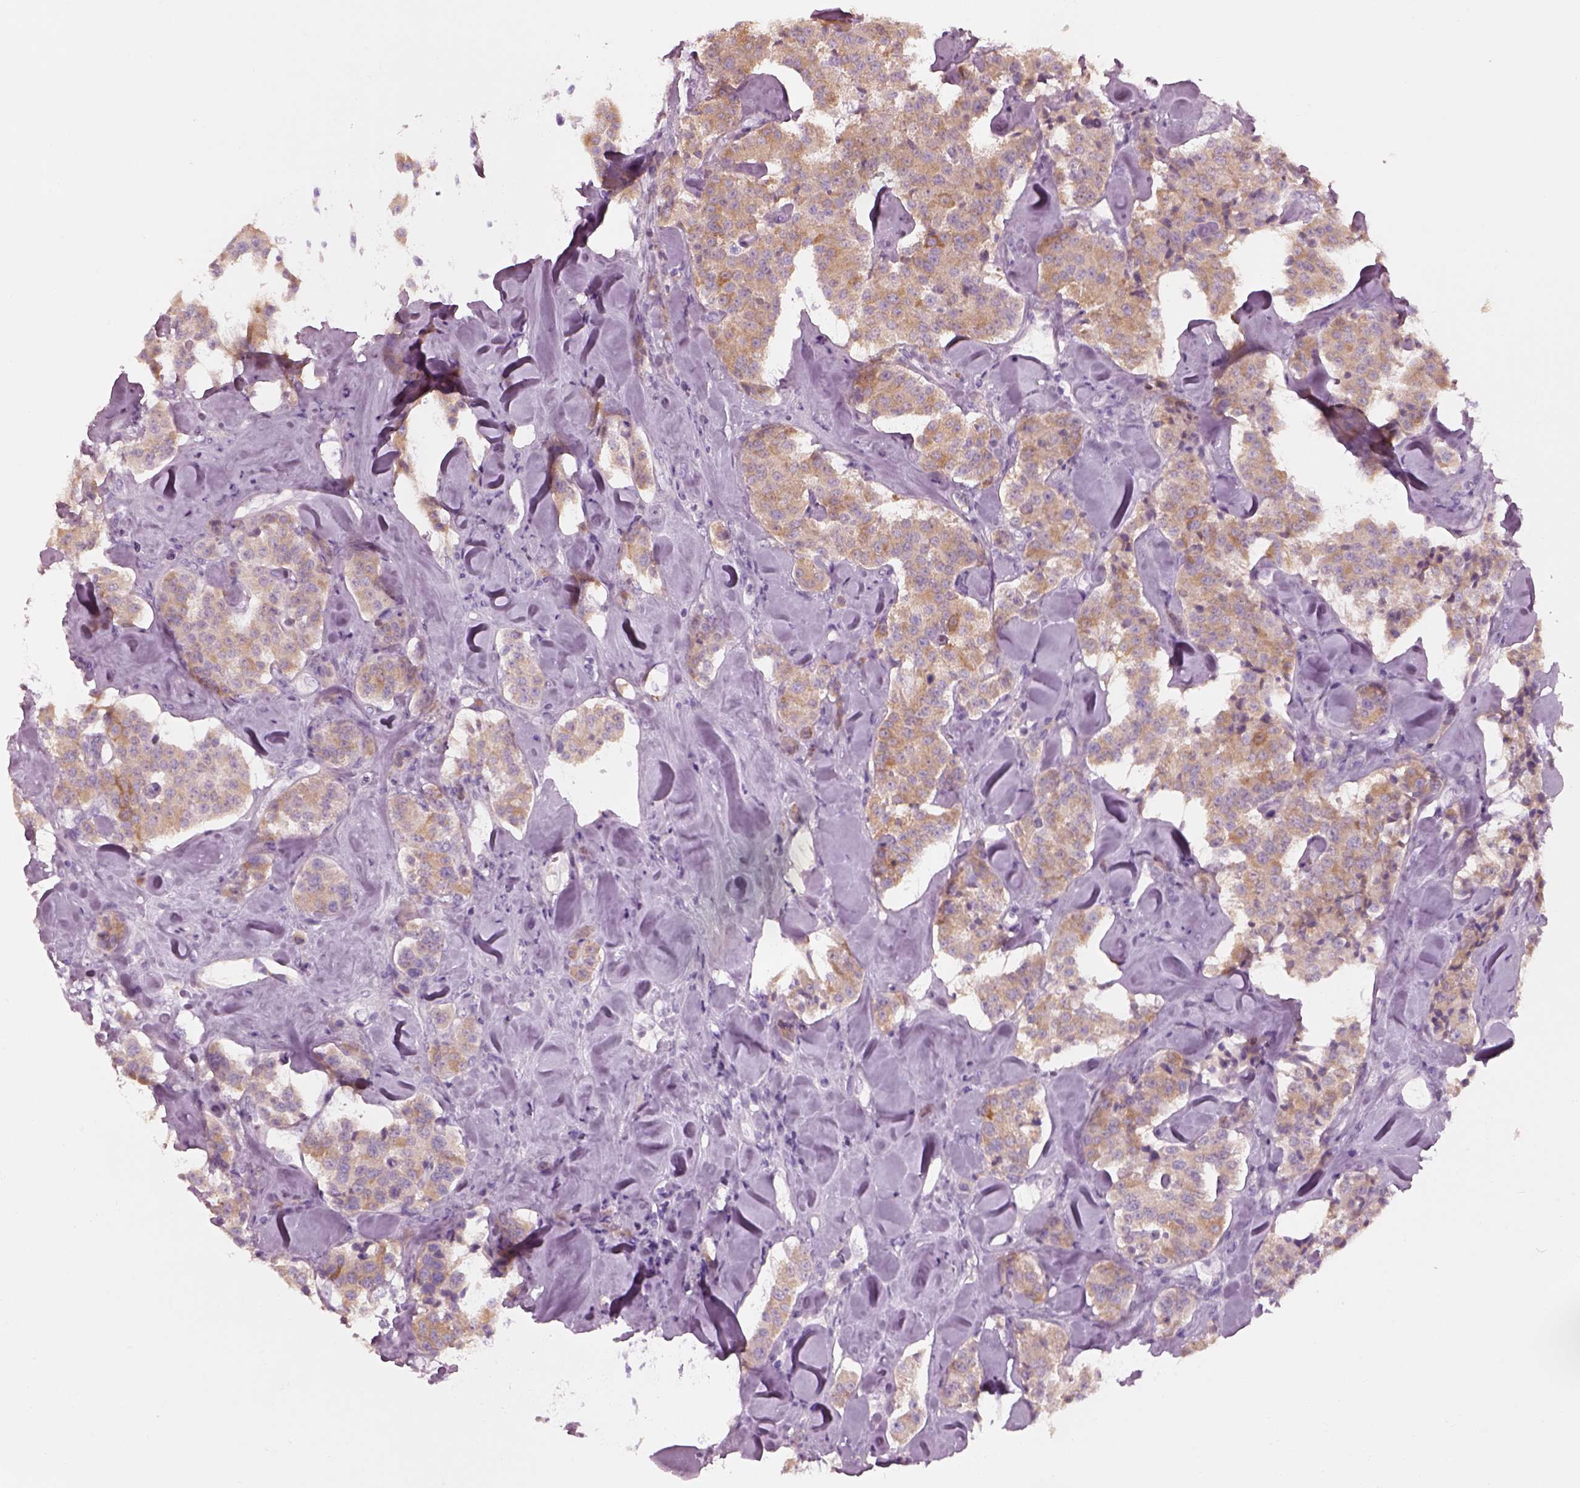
{"staining": {"intensity": "weak", "quantity": ">75%", "location": "cytoplasmic/membranous"}, "tissue": "carcinoid", "cell_type": "Tumor cells", "image_type": "cancer", "snomed": [{"axis": "morphology", "description": "Carcinoid, malignant, NOS"}, {"axis": "topography", "description": "Pancreas"}], "caption": "Protein expression analysis of carcinoid demonstrates weak cytoplasmic/membranous staining in approximately >75% of tumor cells.", "gene": "SLC27A2", "patient": {"sex": "male", "age": 41}}